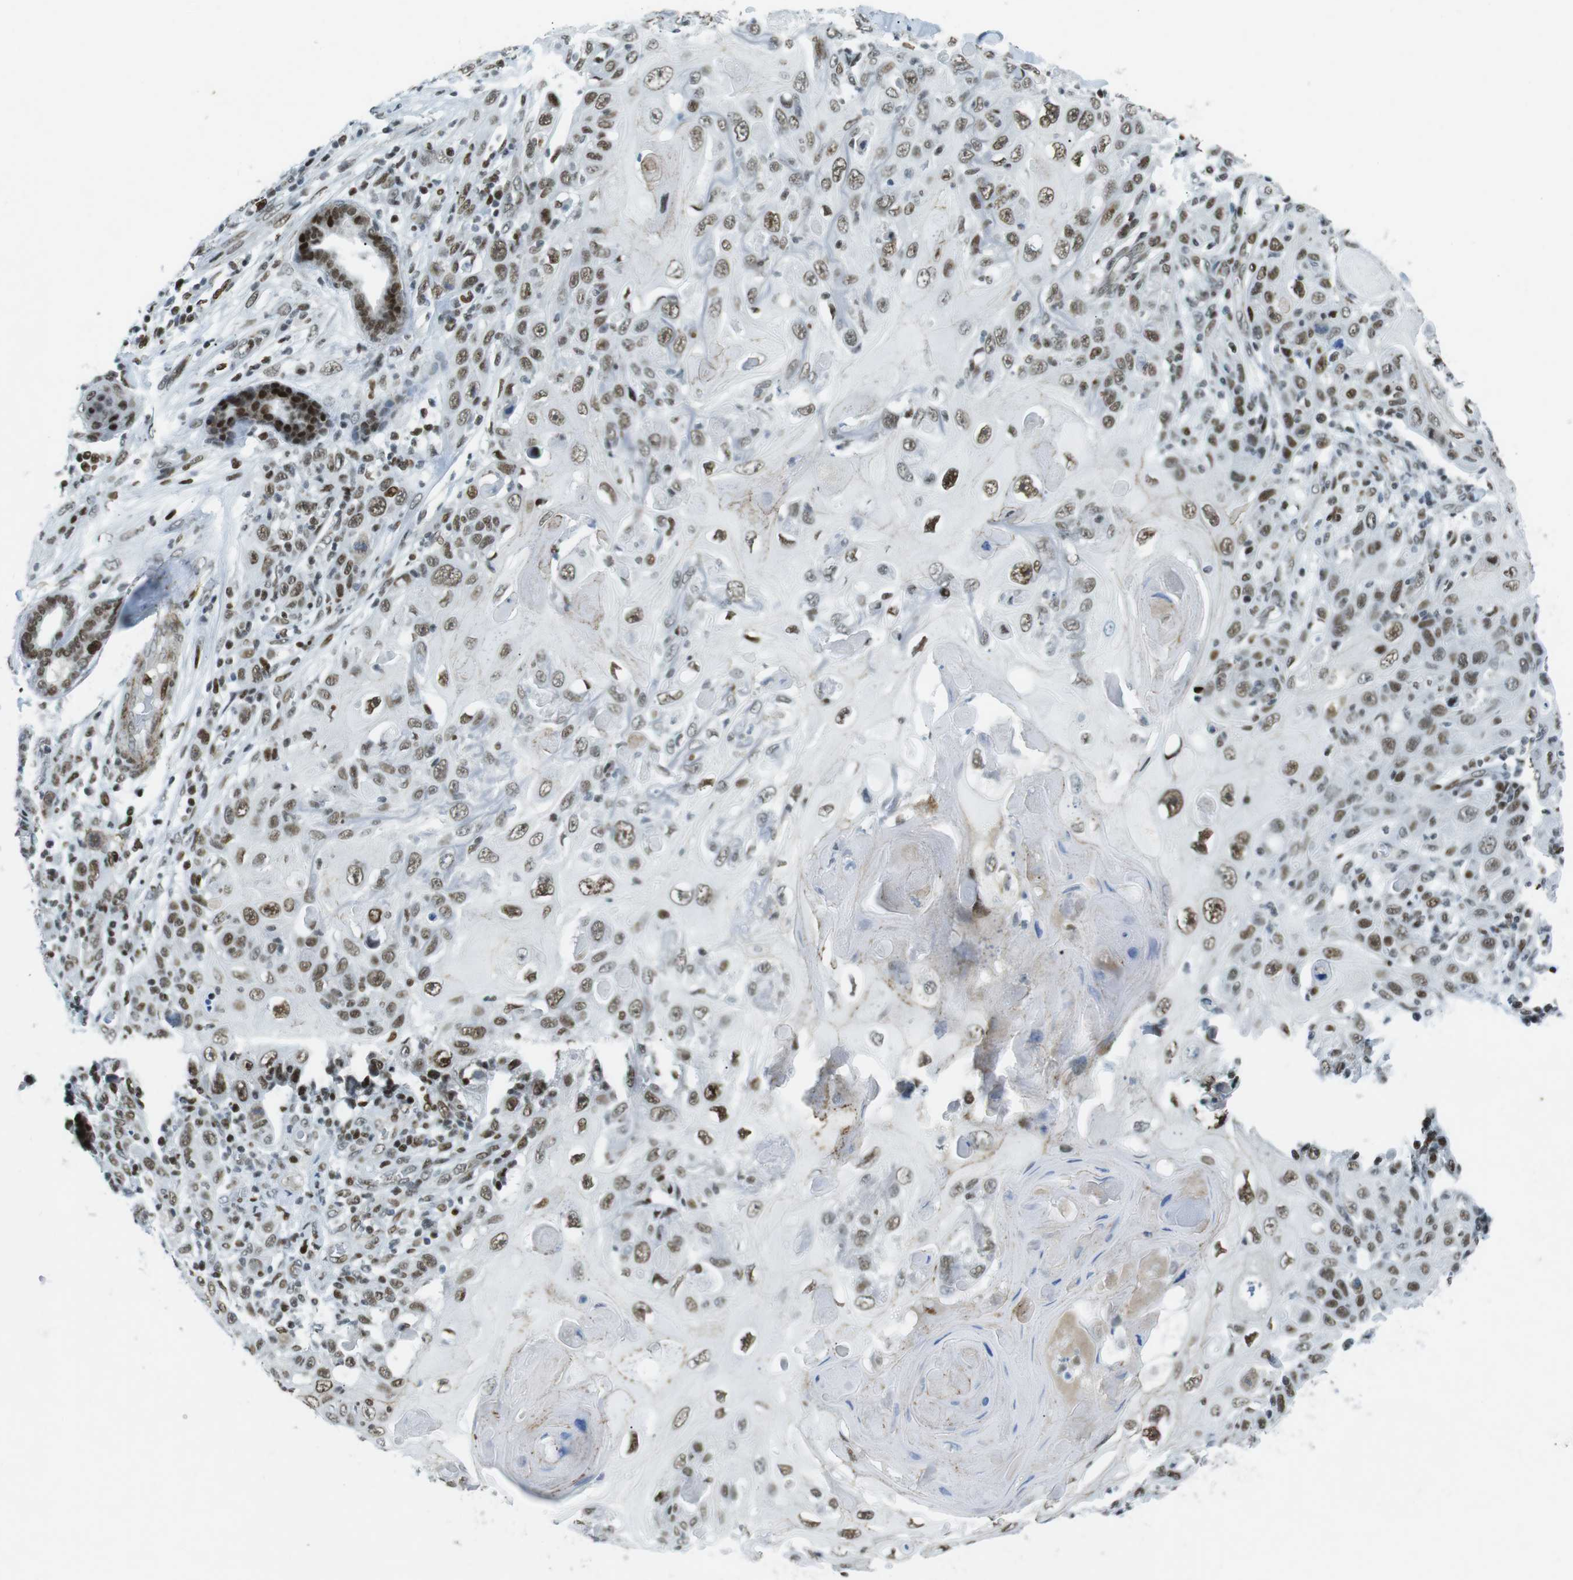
{"staining": {"intensity": "moderate", "quantity": ">75%", "location": "nuclear"}, "tissue": "skin cancer", "cell_type": "Tumor cells", "image_type": "cancer", "snomed": [{"axis": "morphology", "description": "Squamous cell carcinoma, NOS"}, {"axis": "topography", "description": "Skin"}], "caption": "A photomicrograph of skin cancer (squamous cell carcinoma) stained for a protein exhibits moderate nuclear brown staining in tumor cells.", "gene": "ARID1A", "patient": {"sex": "female", "age": 88}}